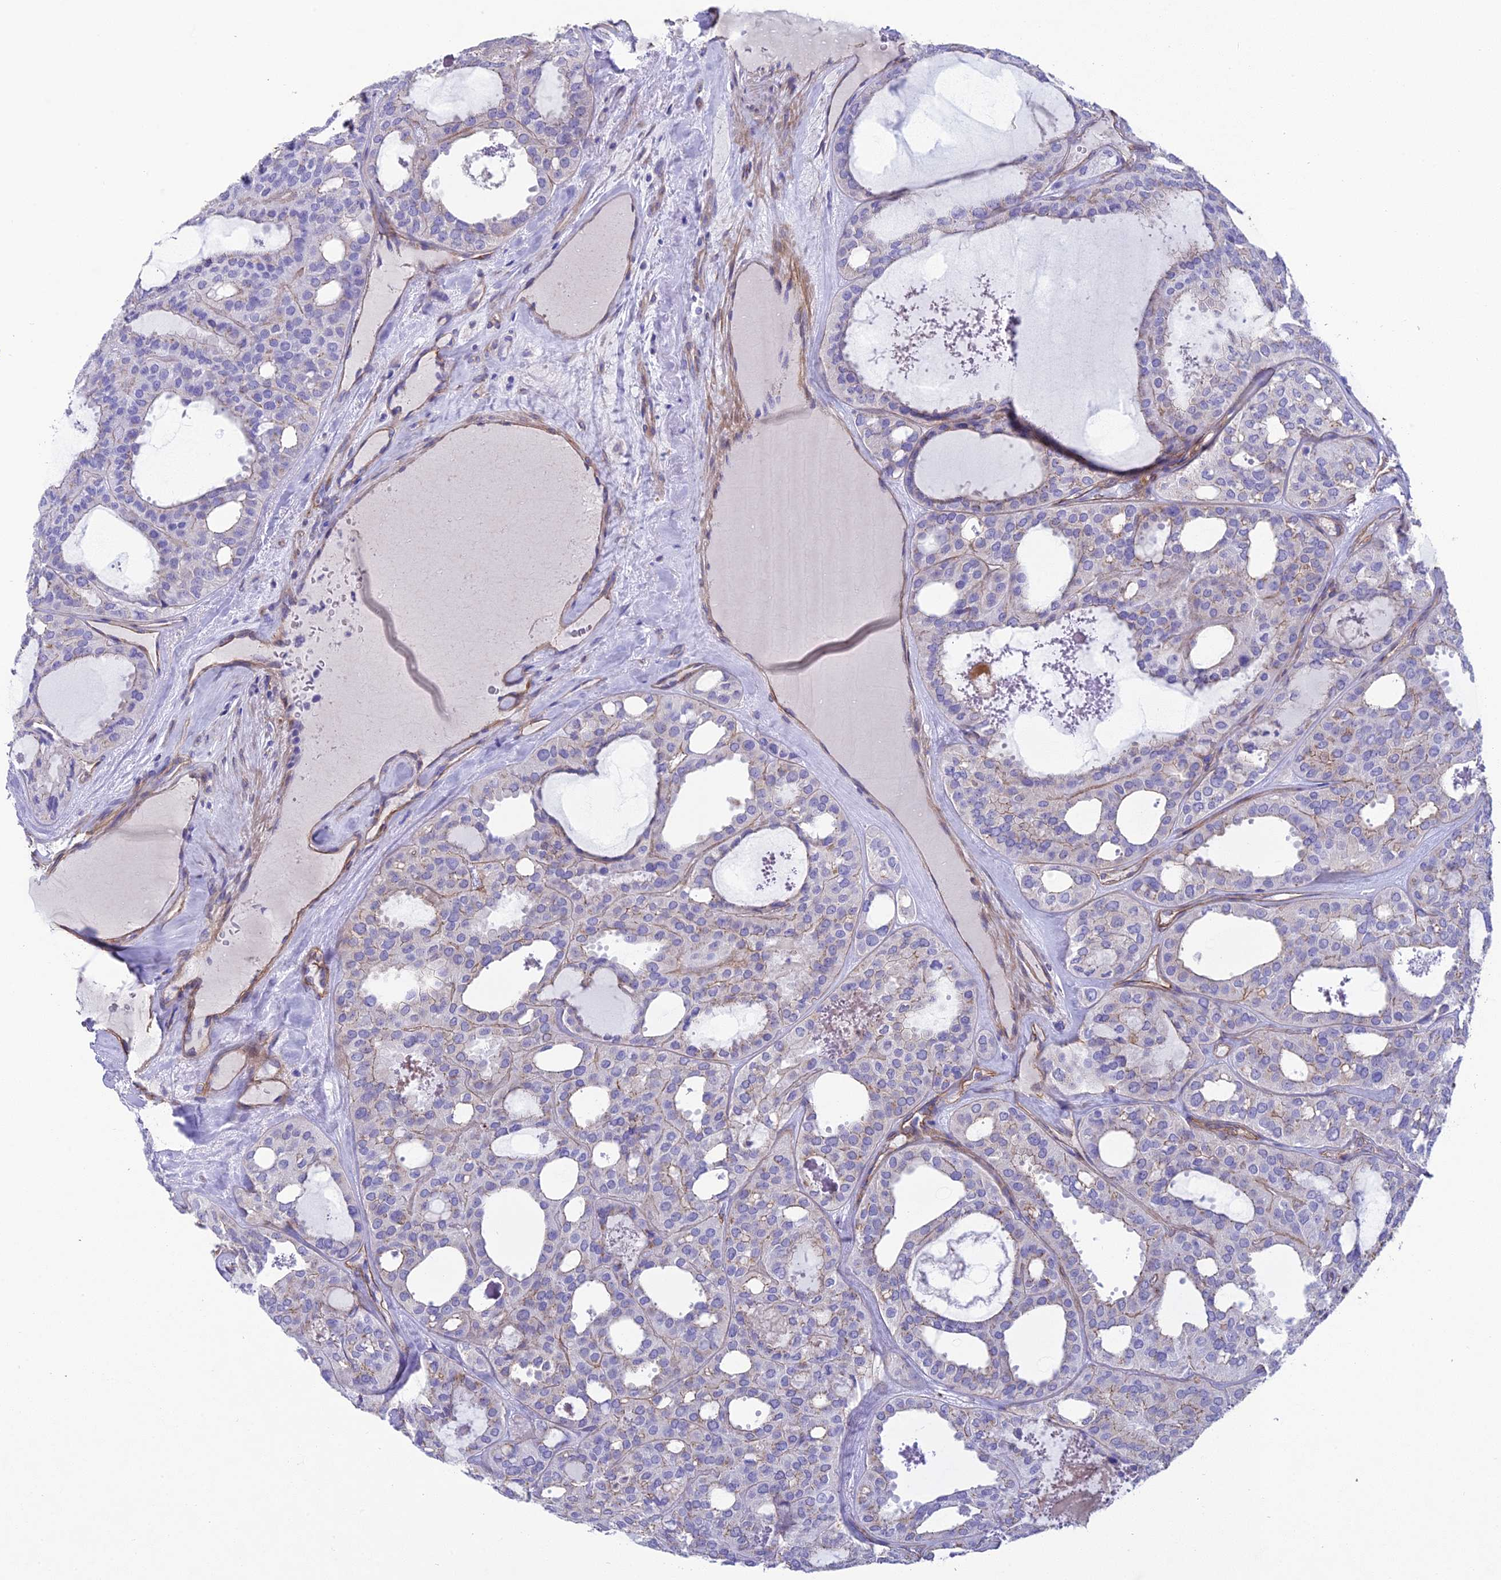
{"staining": {"intensity": "weak", "quantity": "<25%", "location": "cytoplasmic/membranous"}, "tissue": "thyroid cancer", "cell_type": "Tumor cells", "image_type": "cancer", "snomed": [{"axis": "morphology", "description": "Follicular adenoma carcinoma, NOS"}, {"axis": "topography", "description": "Thyroid gland"}], "caption": "There is no significant expression in tumor cells of thyroid cancer (follicular adenoma carcinoma).", "gene": "TNS1", "patient": {"sex": "male", "age": 75}}